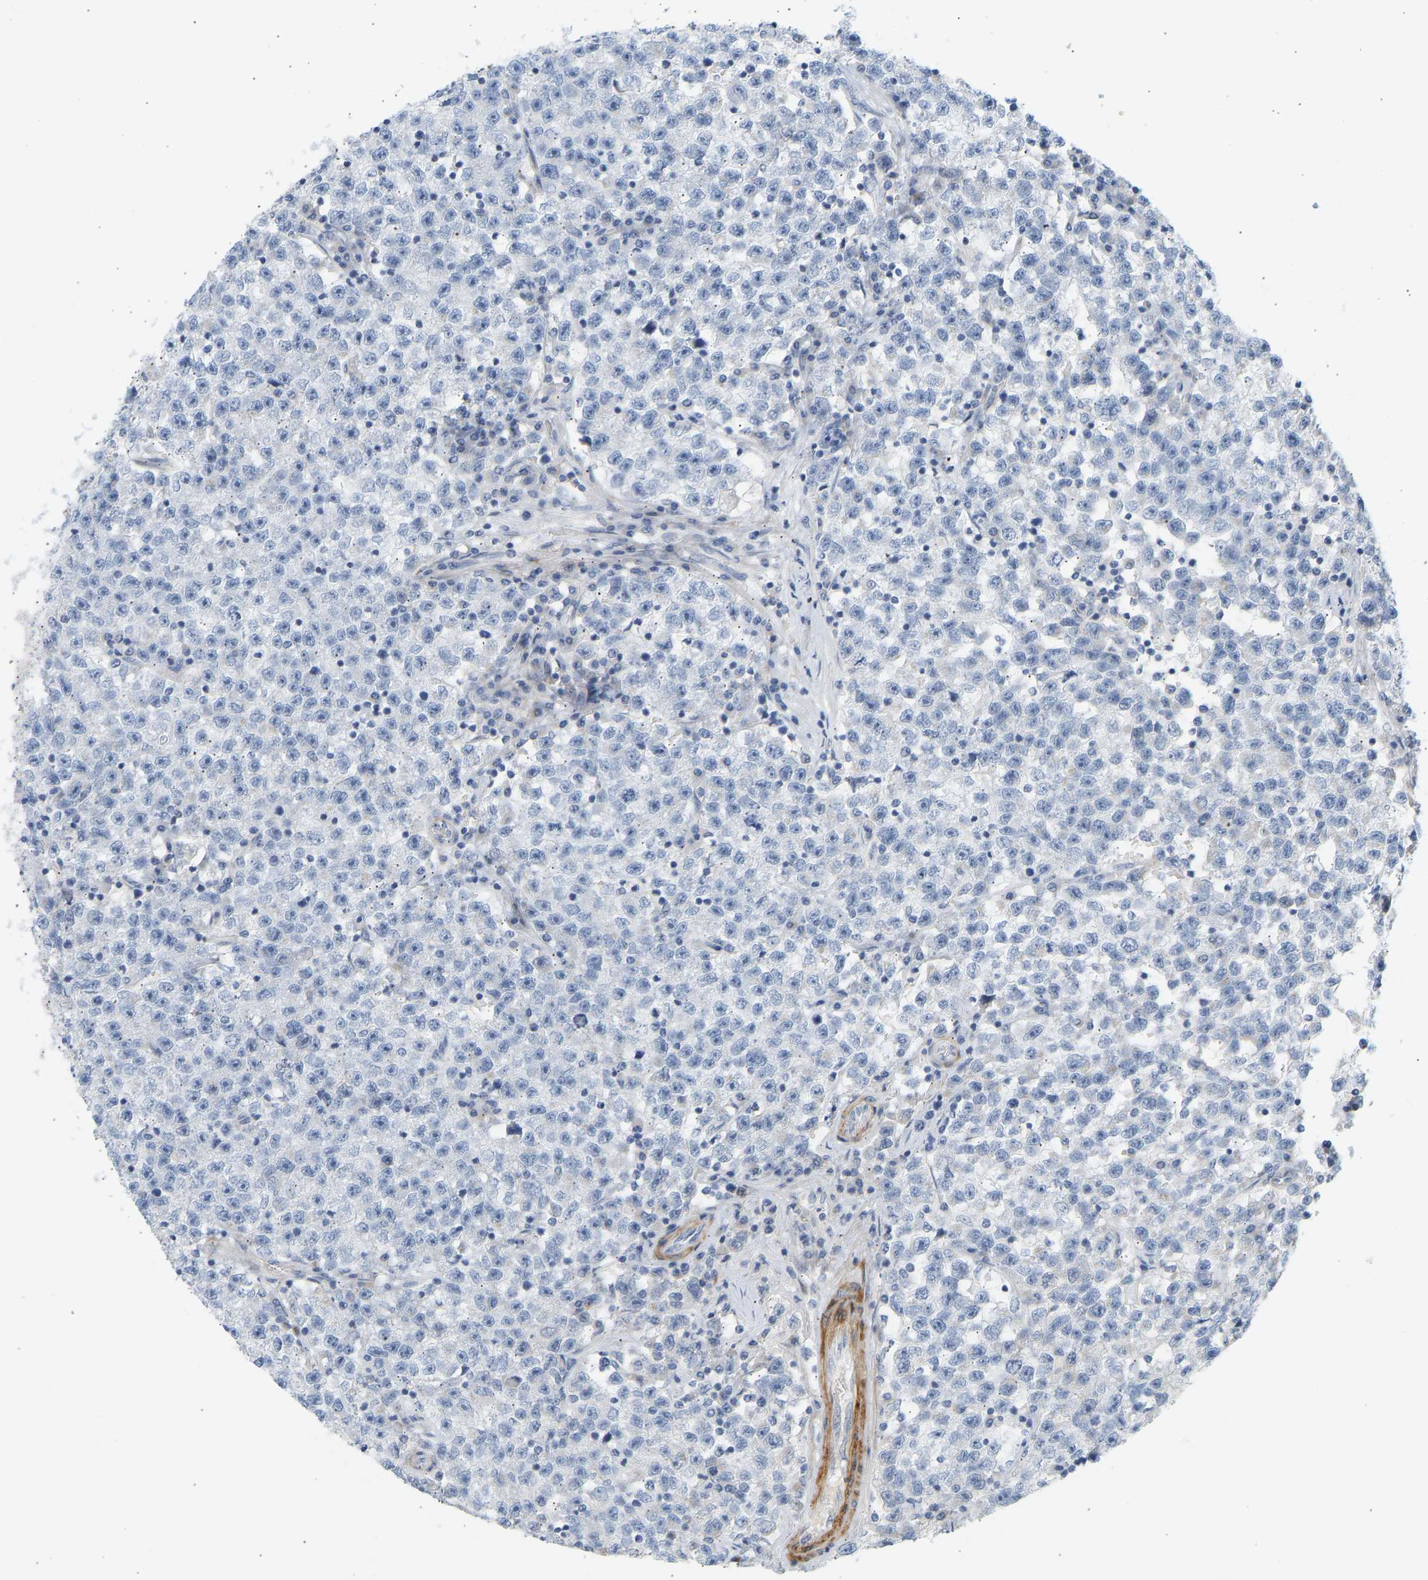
{"staining": {"intensity": "negative", "quantity": "none", "location": "none"}, "tissue": "testis cancer", "cell_type": "Tumor cells", "image_type": "cancer", "snomed": [{"axis": "morphology", "description": "Seminoma, NOS"}, {"axis": "topography", "description": "Testis"}], "caption": "This is an IHC histopathology image of human testis seminoma. There is no positivity in tumor cells.", "gene": "SLC30A7", "patient": {"sex": "male", "age": 22}}